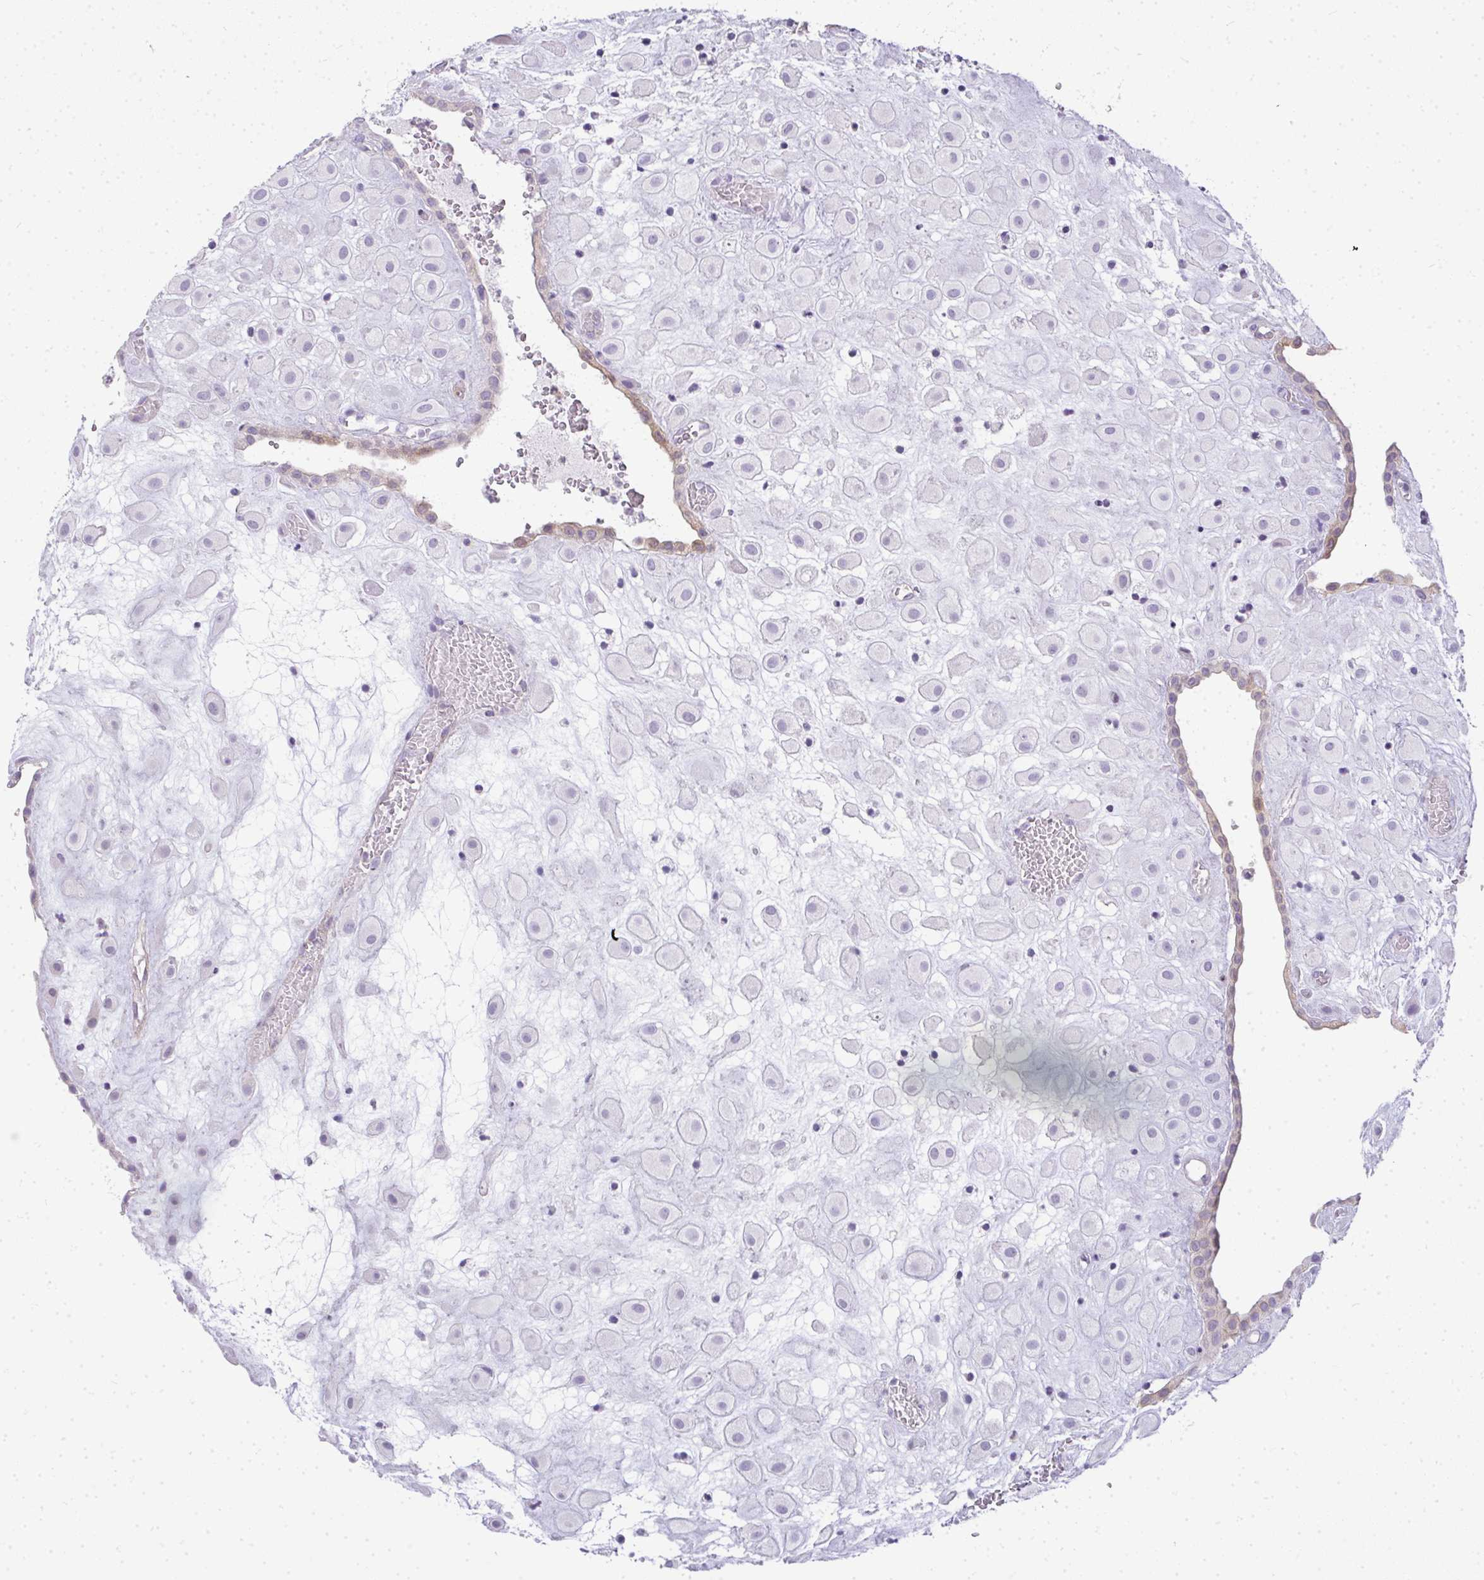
{"staining": {"intensity": "negative", "quantity": "none", "location": "none"}, "tissue": "placenta", "cell_type": "Decidual cells", "image_type": "normal", "snomed": [{"axis": "morphology", "description": "Normal tissue, NOS"}, {"axis": "topography", "description": "Placenta"}], "caption": "Immunohistochemical staining of normal placenta shows no significant expression in decidual cells. (DAB (3,3'-diaminobenzidine) immunohistochemistry with hematoxylin counter stain).", "gene": "LIPE", "patient": {"sex": "female", "age": 24}}